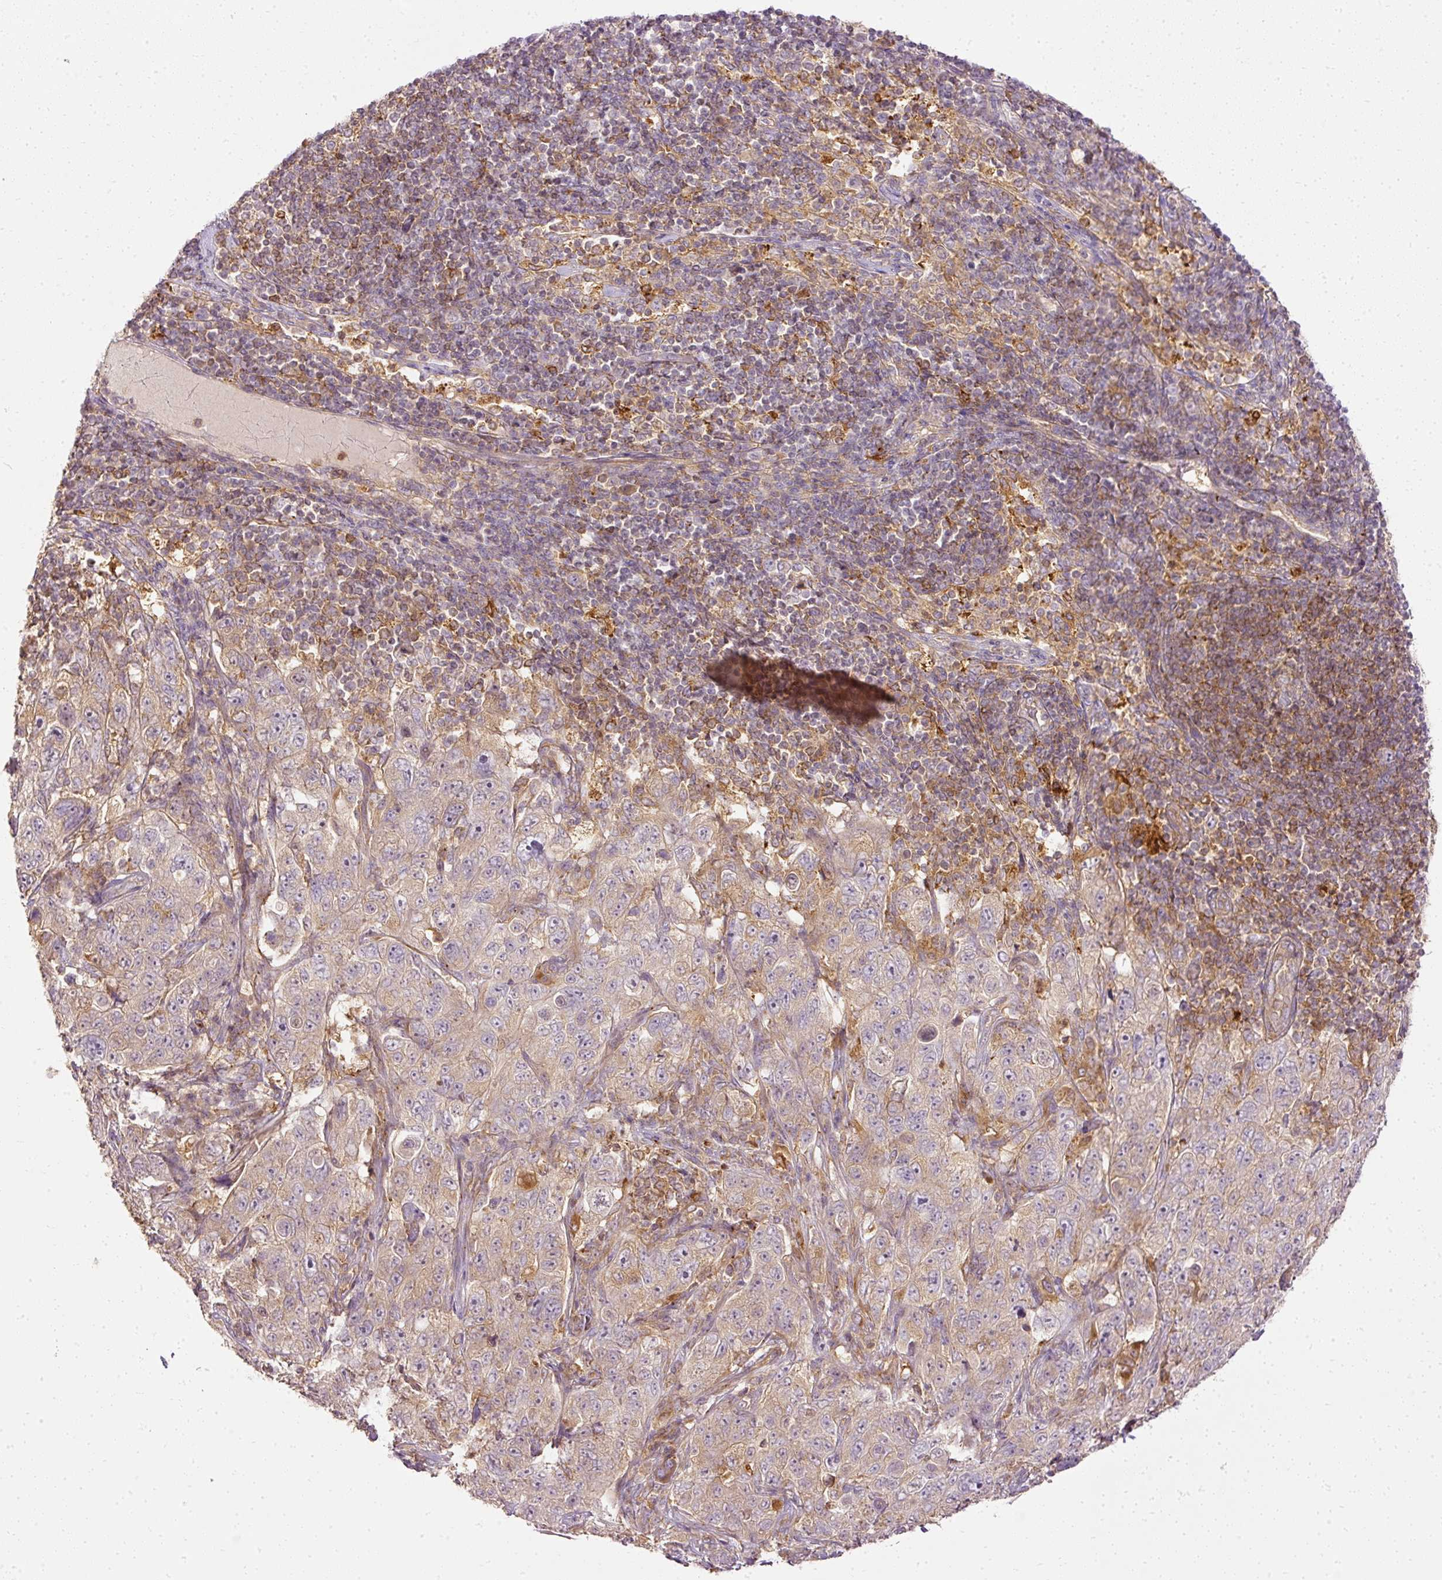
{"staining": {"intensity": "weak", "quantity": "<25%", "location": "cytoplasmic/membranous"}, "tissue": "pancreatic cancer", "cell_type": "Tumor cells", "image_type": "cancer", "snomed": [{"axis": "morphology", "description": "Adenocarcinoma, NOS"}, {"axis": "topography", "description": "Pancreas"}], "caption": "Tumor cells are negative for brown protein staining in pancreatic cancer (adenocarcinoma).", "gene": "ARMH3", "patient": {"sex": "male", "age": 68}}